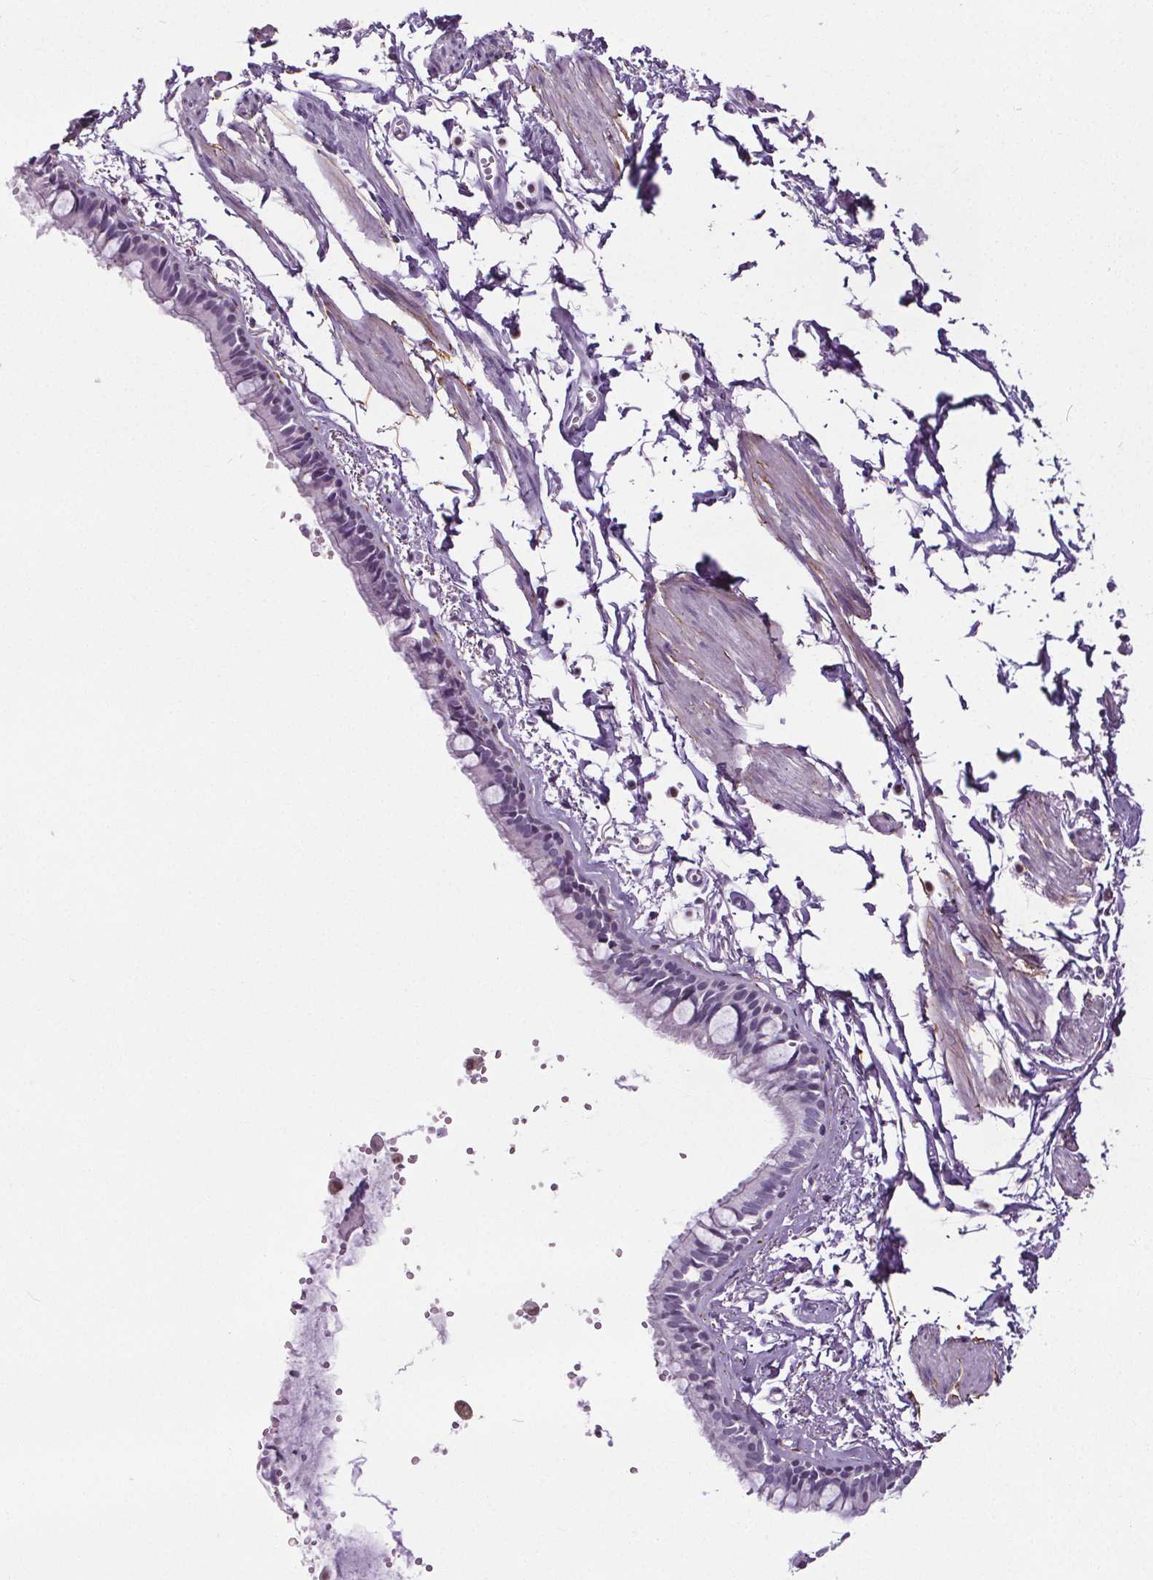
{"staining": {"intensity": "negative", "quantity": "none", "location": "none"}, "tissue": "bronchus", "cell_type": "Respiratory epithelial cells", "image_type": "normal", "snomed": [{"axis": "morphology", "description": "Normal tissue, NOS"}, {"axis": "topography", "description": "Bronchus"}], "caption": "High power microscopy photomicrograph of an IHC histopathology image of unremarkable bronchus, revealing no significant staining in respiratory epithelial cells. (DAB immunohistochemistry (IHC) with hematoxylin counter stain).", "gene": "TMEM240", "patient": {"sex": "female", "age": 59}}